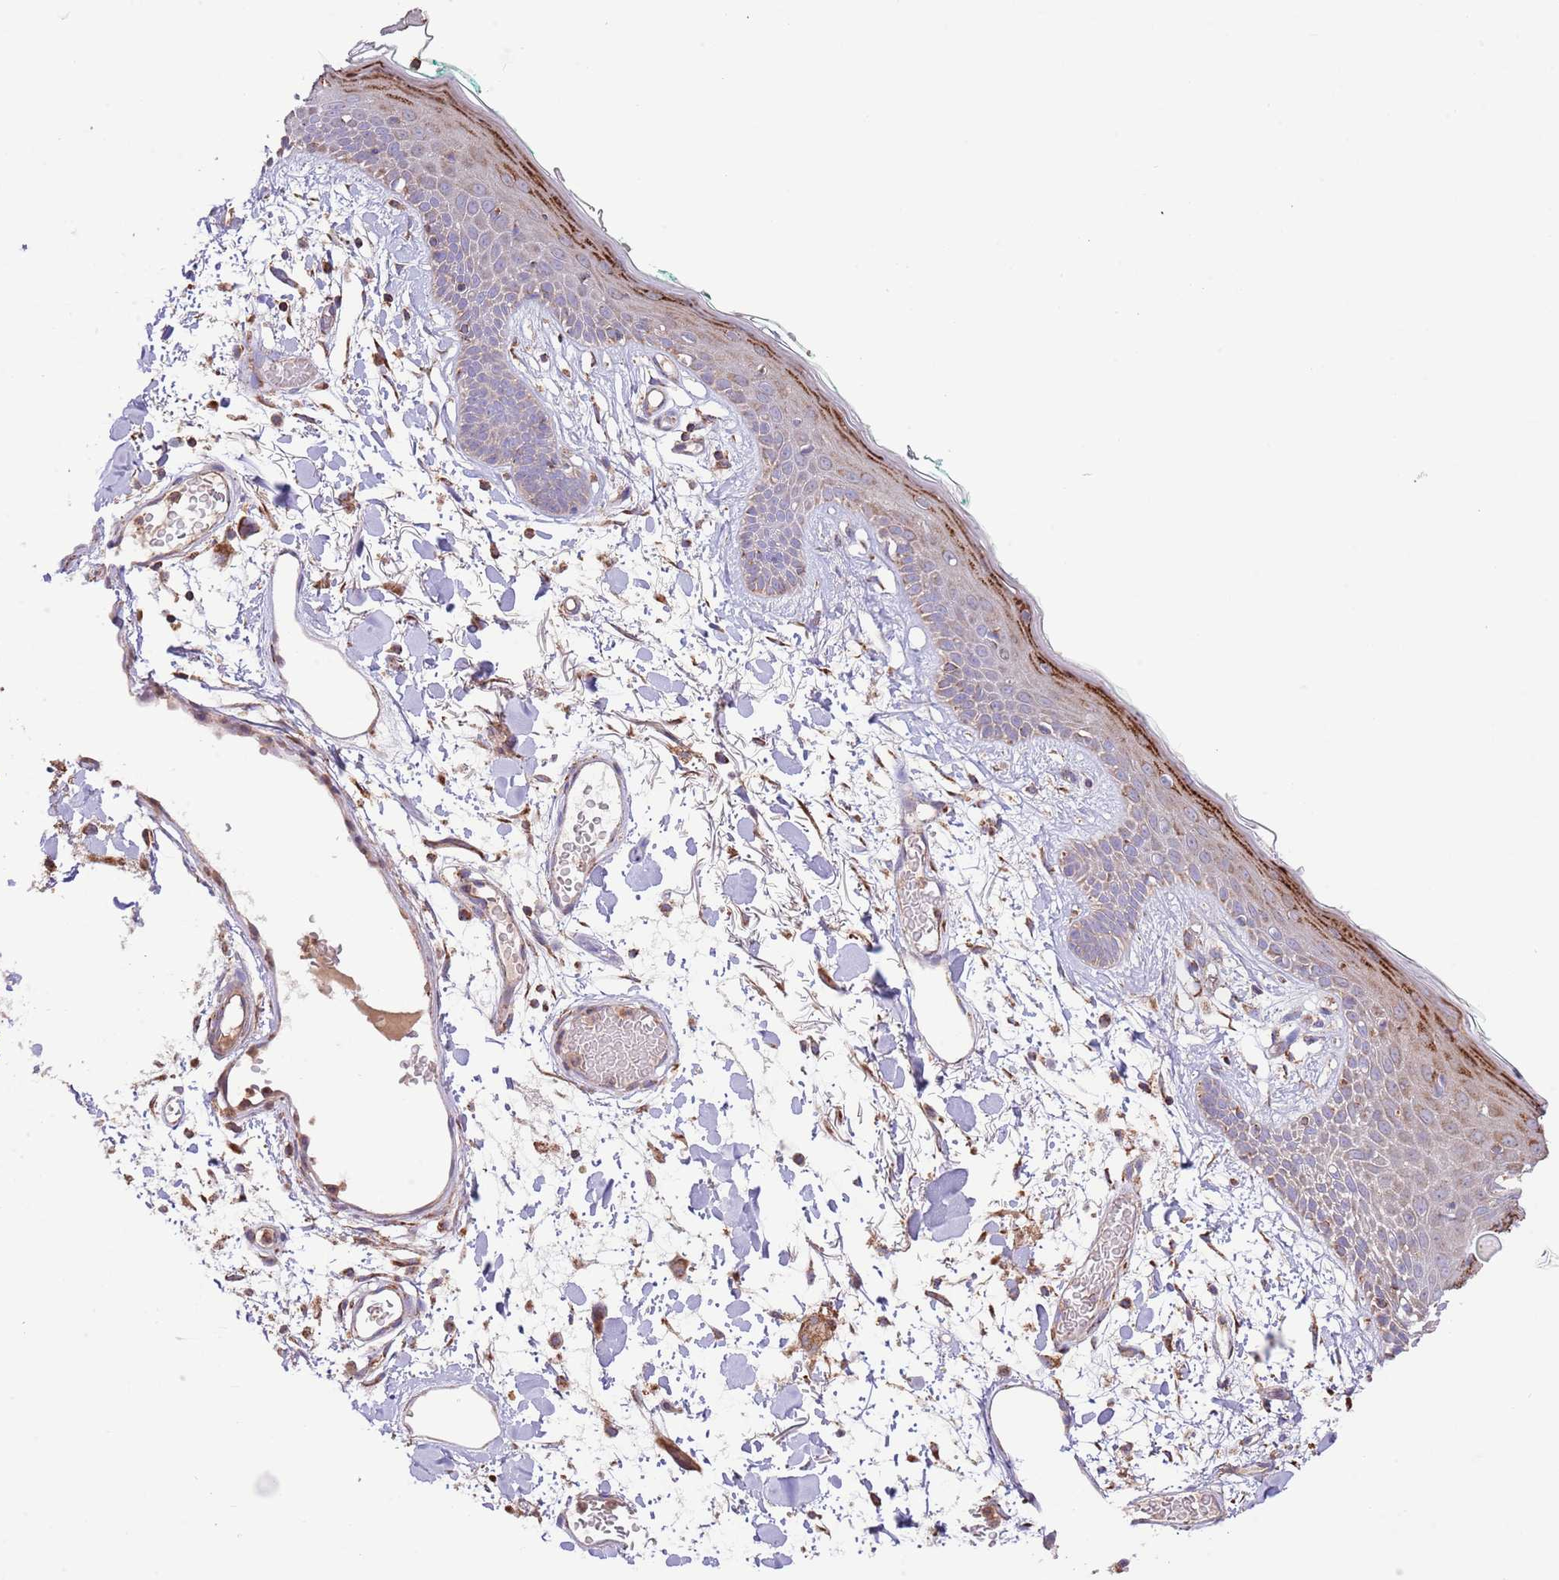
{"staining": {"intensity": "moderate", "quantity": ">75%", "location": "cytoplasmic/membranous"}, "tissue": "skin", "cell_type": "Fibroblasts", "image_type": "normal", "snomed": [{"axis": "morphology", "description": "Normal tissue, NOS"}, {"axis": "topography", "description": "Skin"}], "caption": "This histopathology image demonstrates immunohistochemistry (IHC) staining of benign skin, with medium moderate cytoplasmic/membranous staining in approximately >75% of fibroblasts.", "gene": "DNAJA3", "patient": {"sex": "male", "age": 79}}